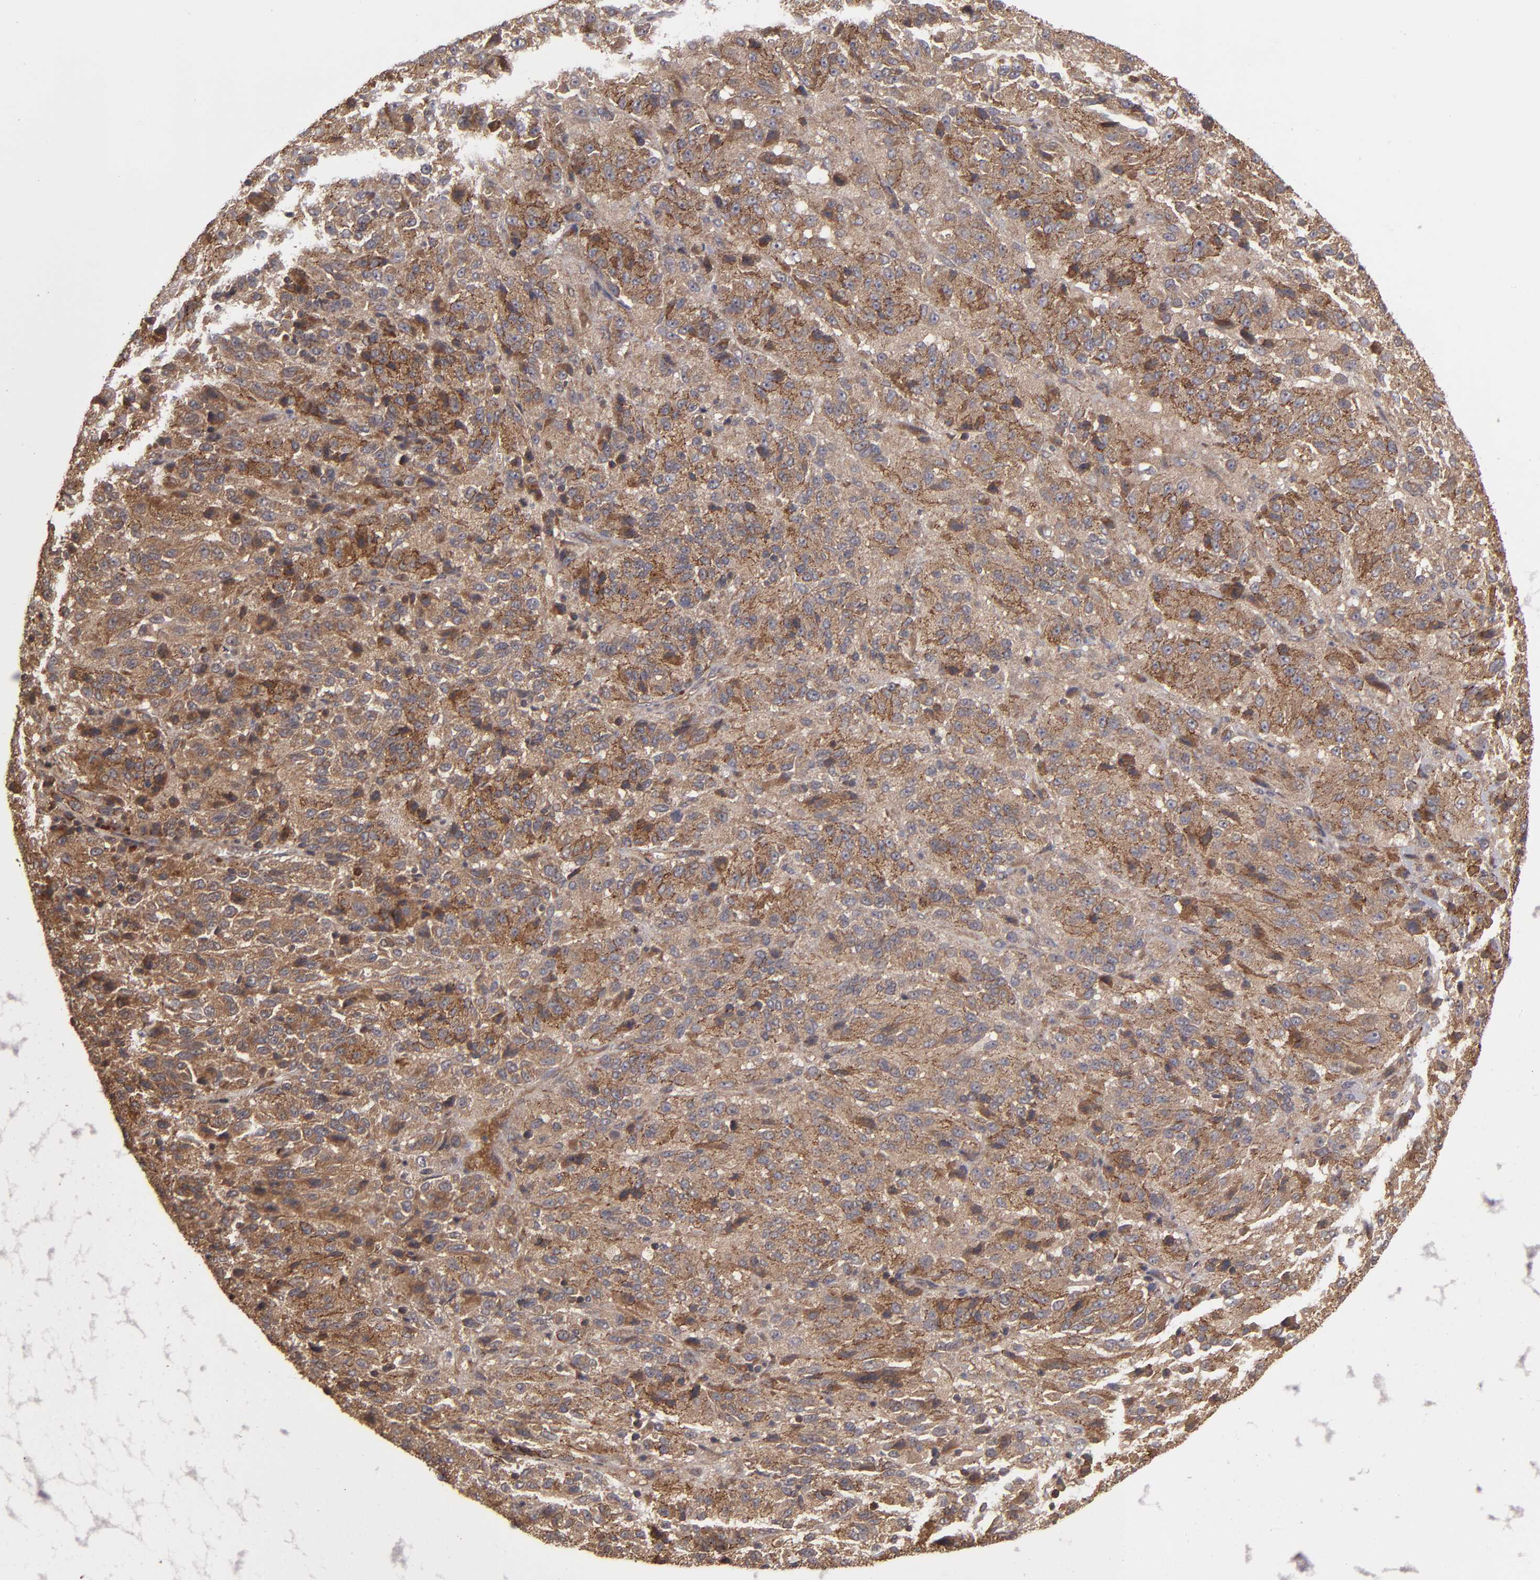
{"staining": {"intensity": "moderate", "quantity": ">75%", "location": "cytoplasmic/membranous"}, "tissue": "melanoma", "cell_type": "Tumor cells", "image_type": "cancer", "snomed": [{"axis": "morphology", "description": "Malignant melanoma, Metastatic site"}, {"axis": "topography", "description": "Lung"}], "caption": "Melanoma stained with a brown dye reveals moderate cytoplasmic/membranous positive staining in approximately >75% of tumor cells.", "gene": "RPS6KA6", "patient": {"sex": "male", "age": 64}}